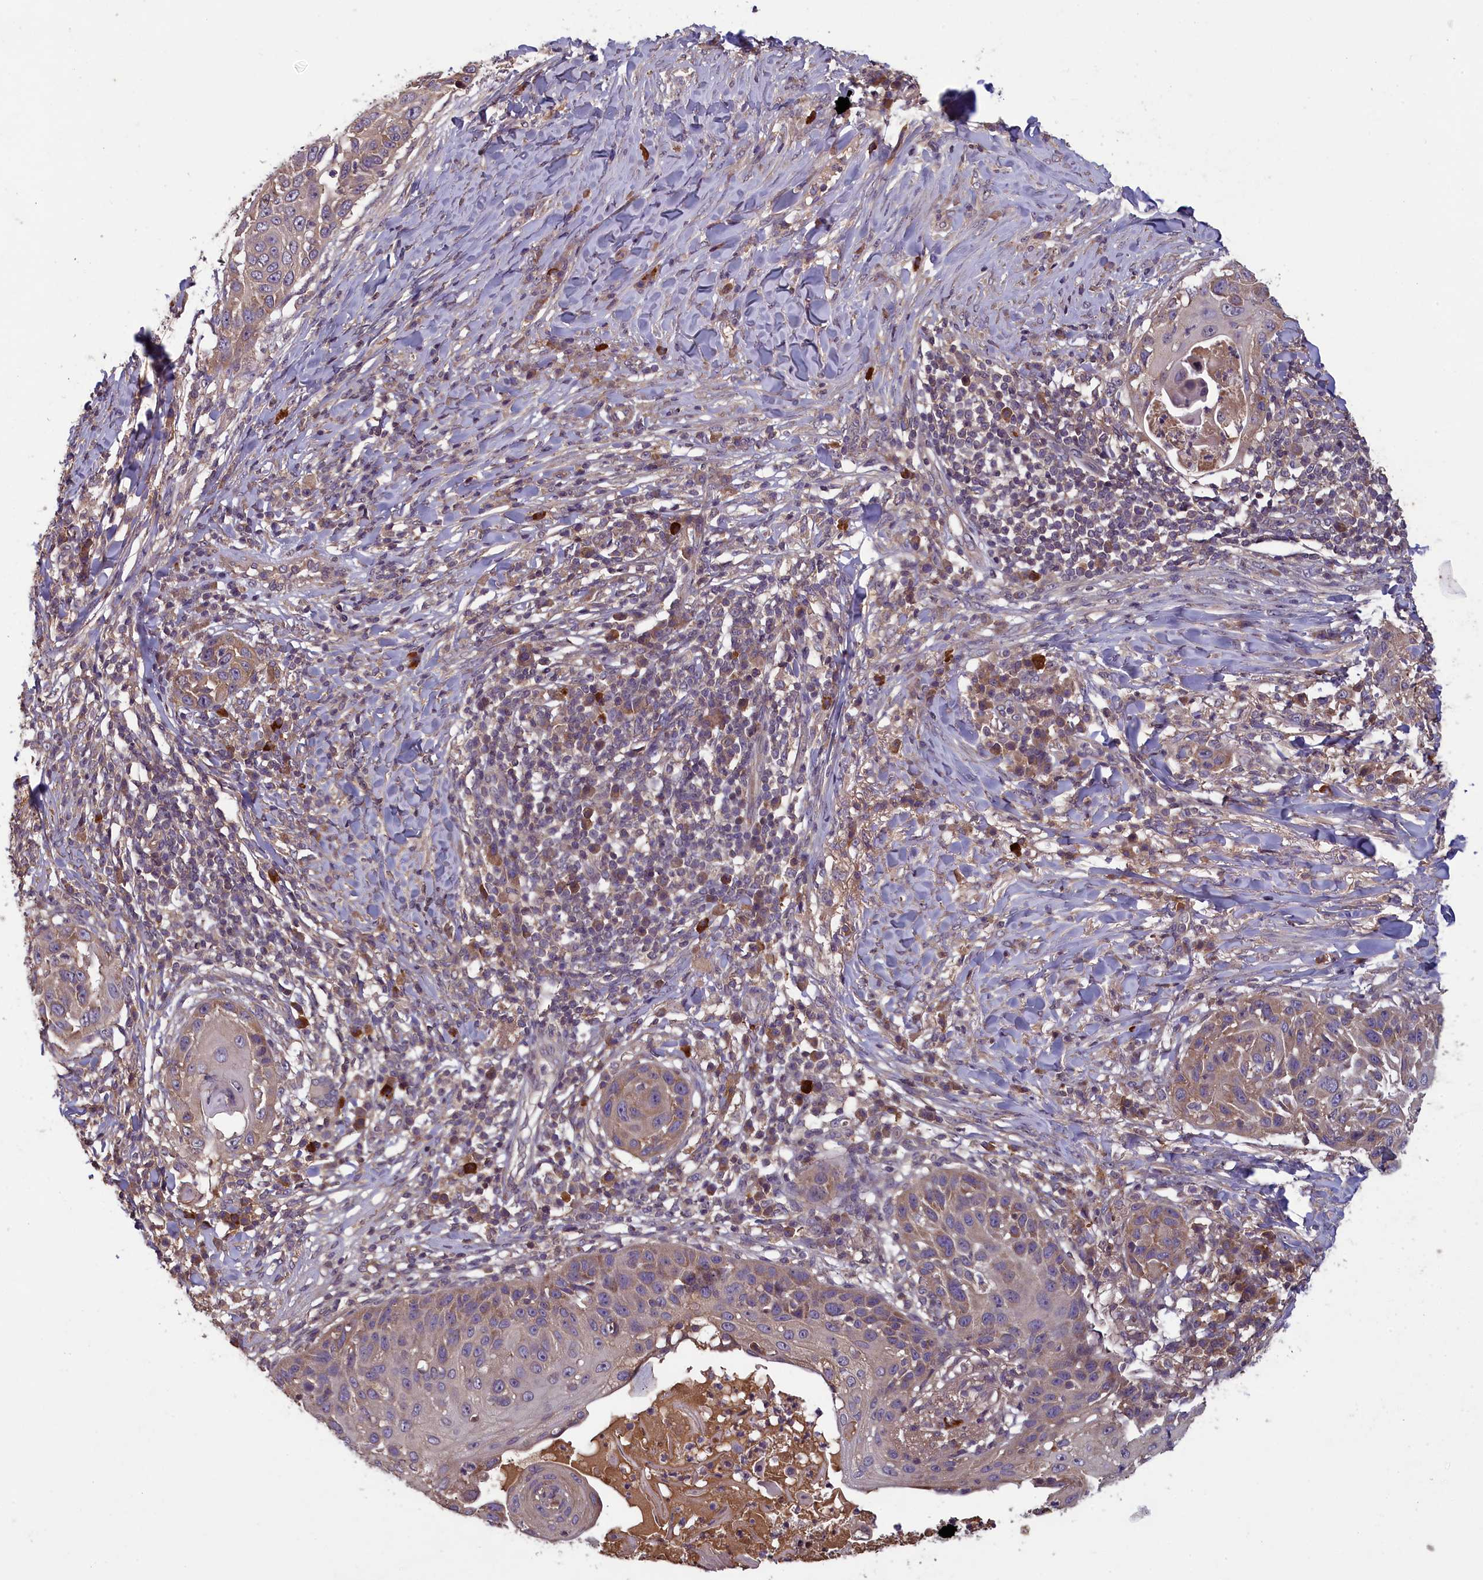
{"staining": {"intensity": "moderate", "quantity": ">75%", "location": "cytoplasmic/membranous"}, "tissue": "skin cancer", "cell_type": "Tumor cells", "image_type": "cancer", "snomed": [{"axis": "morphology", "description": "Squamous cell carcinoma, NOS"}, {"axis": "topography", "description": "Skin"}], "caption": "Protein analysis of skin squamous cell carcinoma tissue demonstrates moderate cytoplasmic/membranous positivity in about >75% of tumor cells.", "gene": "NUDT6", "patient": {"sex": "female", "age": 44}}